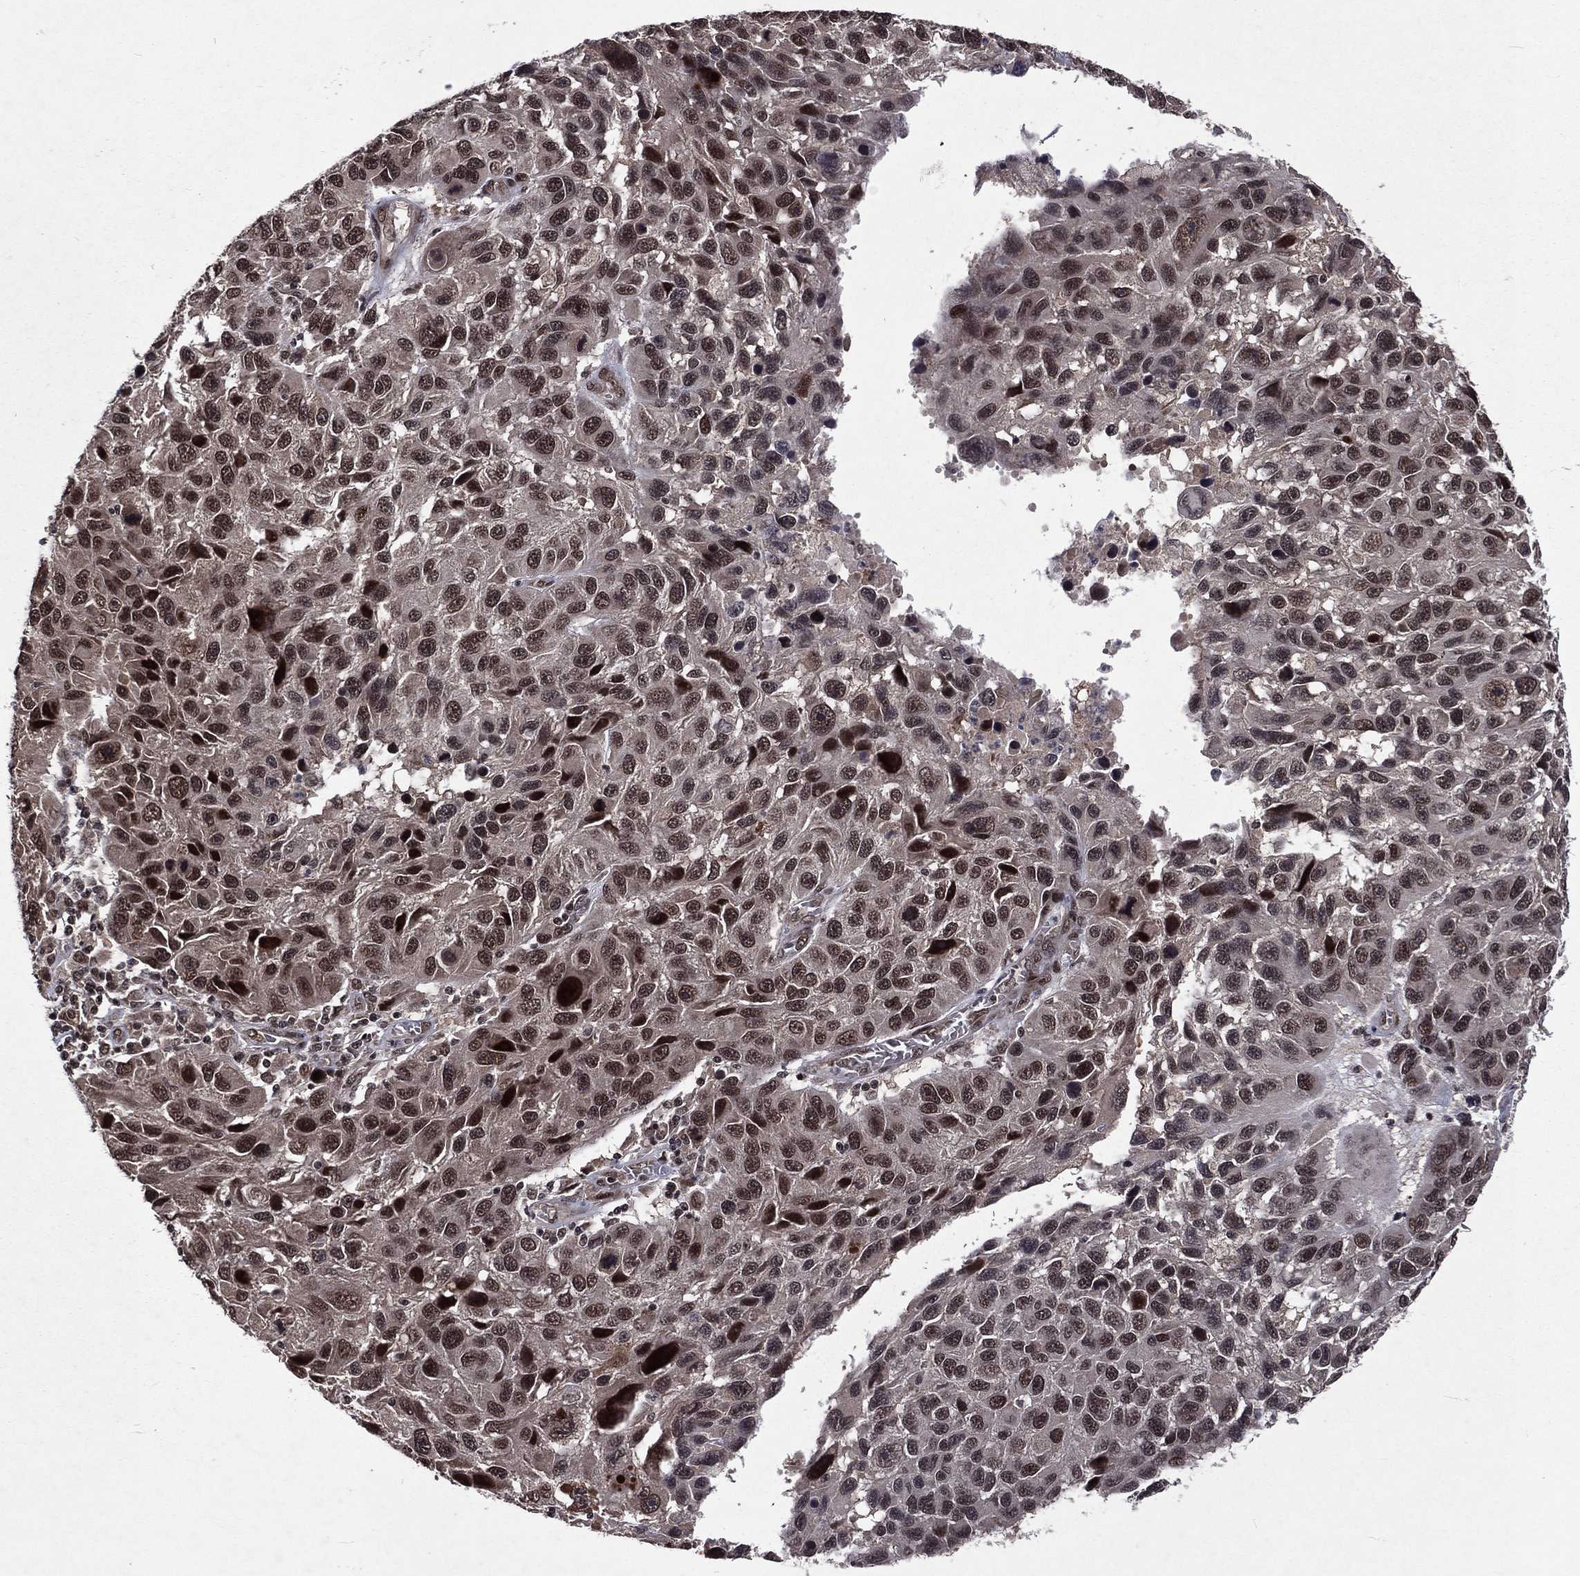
{"staining": {"intensity": "strong", "quantity": "25%-75%", "location": "nuclear"}, "tissue": "melanoma", "cell_type": "Tumor cells", "image_type": "cancer", "snomed": [{"axis": "morphology", "description": "Malignant melanoma, NOS"}, {"axis": "topography", "description": "Skin"}], "caption": "About 25%-75% of tumor cells in human melanoma show strong nuclear protein staining as visualized by brown immunohistochemical staining.", "gene": "DMAP1", "patient": {"sex": "male", "age": 53}}